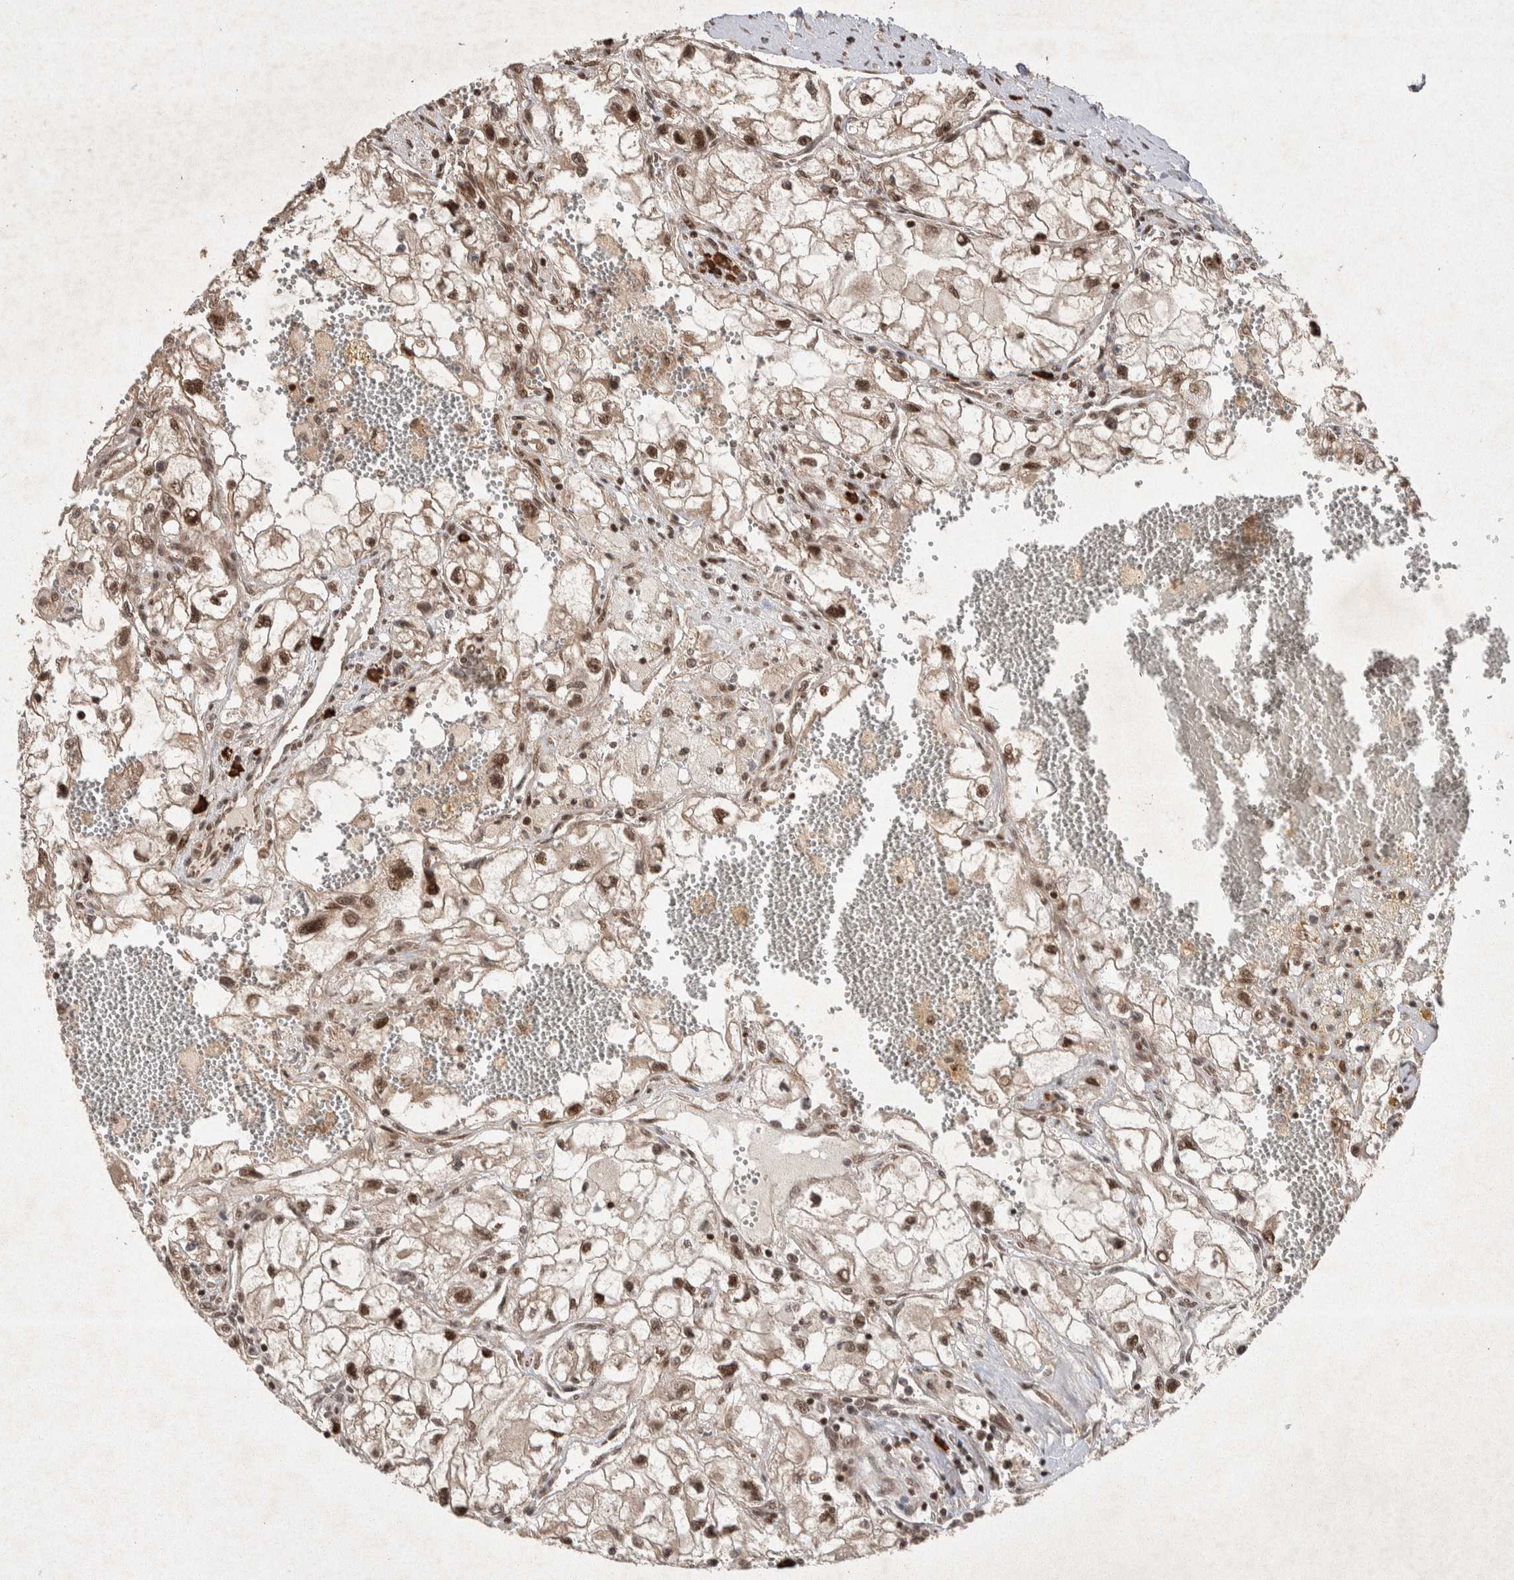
{"staining": {"intensity": "moderate", "quantity": ">75%", "location": "nuclear"}, "tissue": "renal cancer", "cell_type": "Tumor cells", "image_type": "cancer", "snomed": [{"axis": "morphology", "description": "Adenocarcinoma, NOS"}, {"axis": "topography", "description": "Kidney"}], "caption": "Immunohistochemistry (IHC) of human renal cancer (adenocarcinoma) displays medium levels of moderate nuclear expression in approximately >75% of tumor cells.", "gene": "TOR1B", "patient": {"sex": "female", "age": 70}}